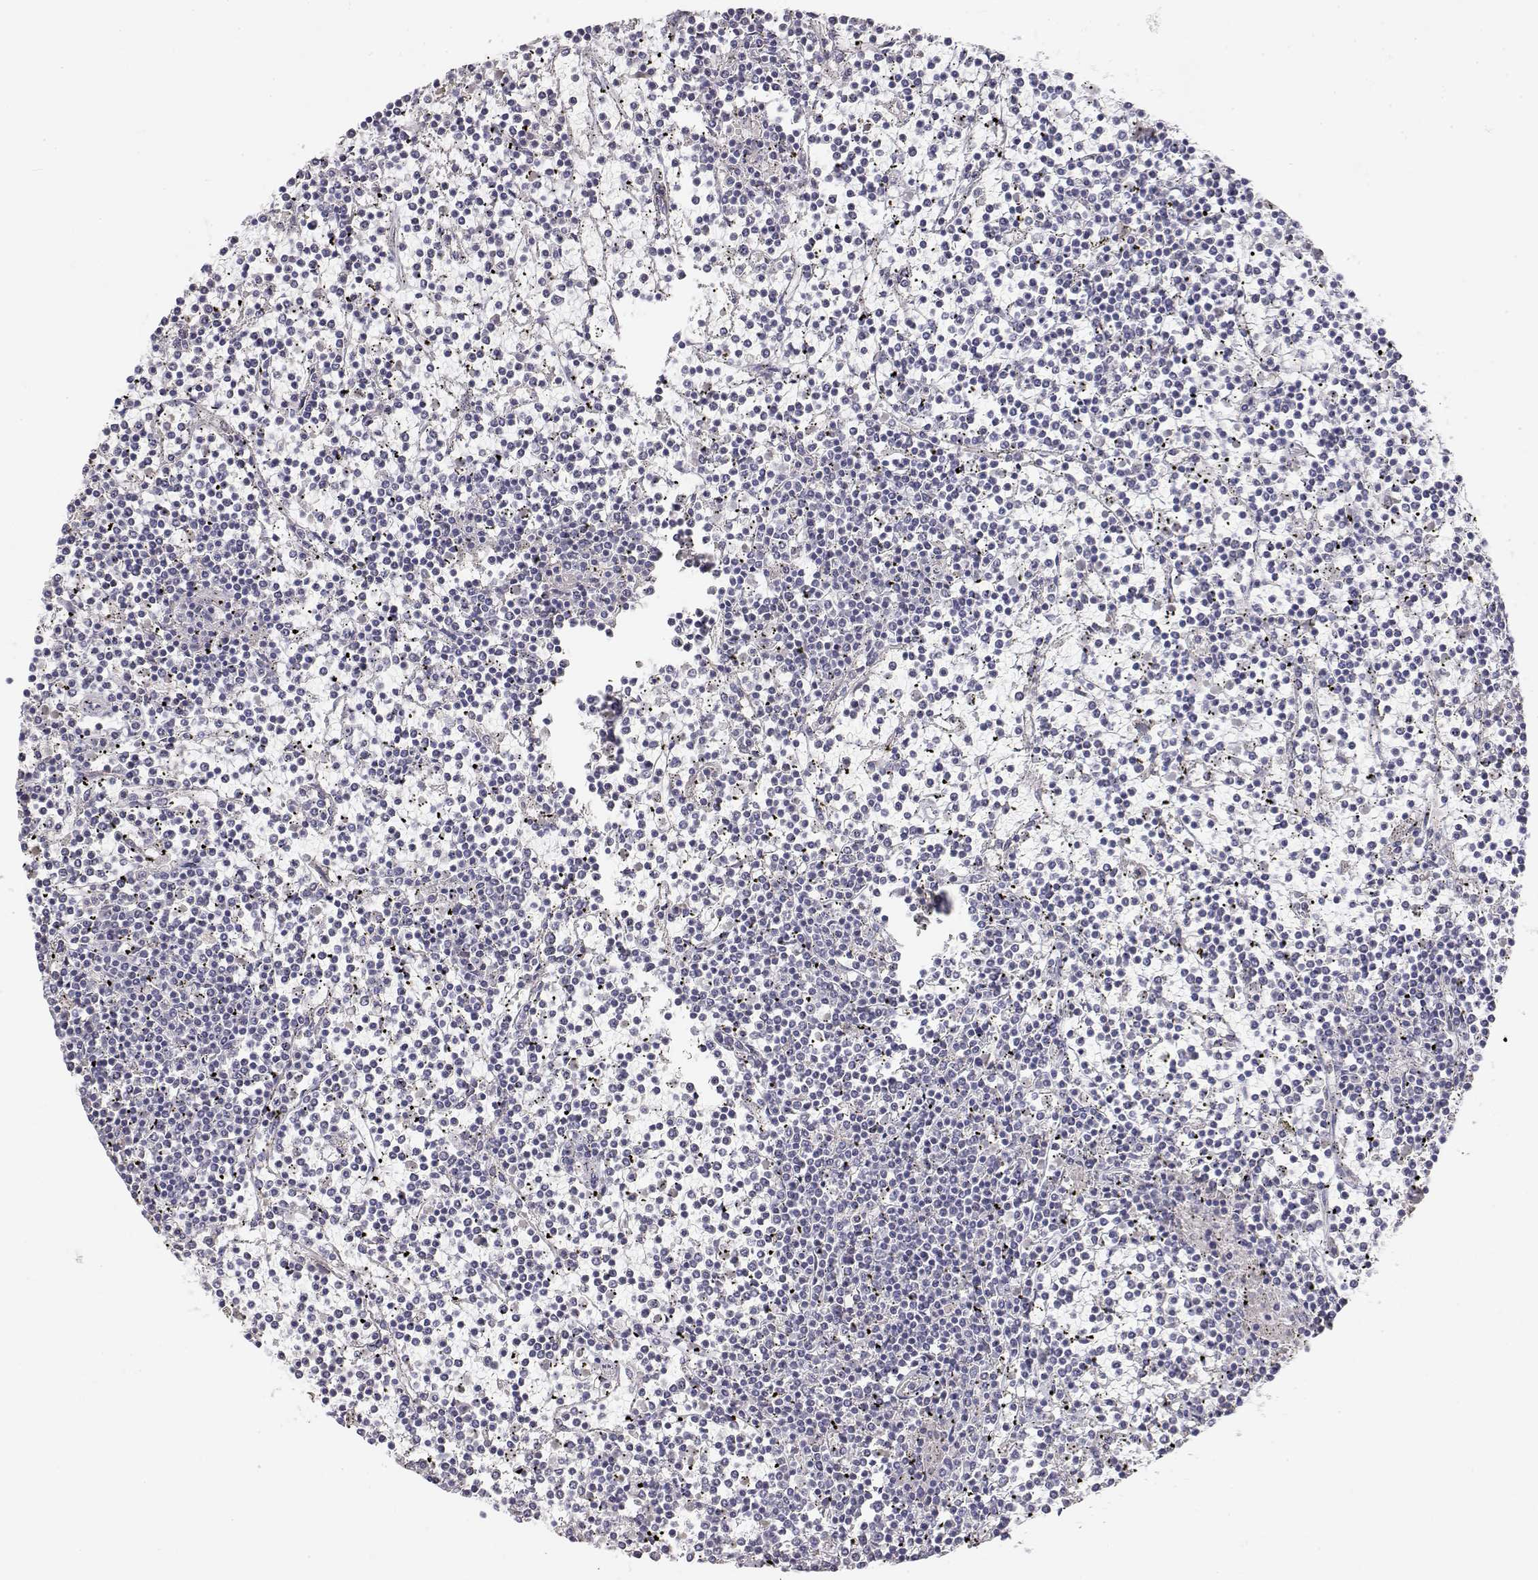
{"staining": {"intensity": "negative", "quantity": "none", "location": "none"}, "tissue": "lymphoma", "cell_type": "Tumor cells", "image_type": "cancer", "snomed": [{"axis": "morphology", "description": "Malignant lymphoma, non-Hodgkin's type, Low grade"}, {"axis": "topography", "description": "Spleen"}], "caption": "Immunohistochemistry (IHC) micrograph of human malignant lymphoma, non-Hodgkin's type (low-grade) stained for a protein (brown), which exhibits no staining in tumor cells. (DAB (3,3'-diaminobenzidine) immunohistochemistry (IHC) with hematoxylin counter stain).", "gene": "MISP", "patient": {"sex": "female", "age": 19}}